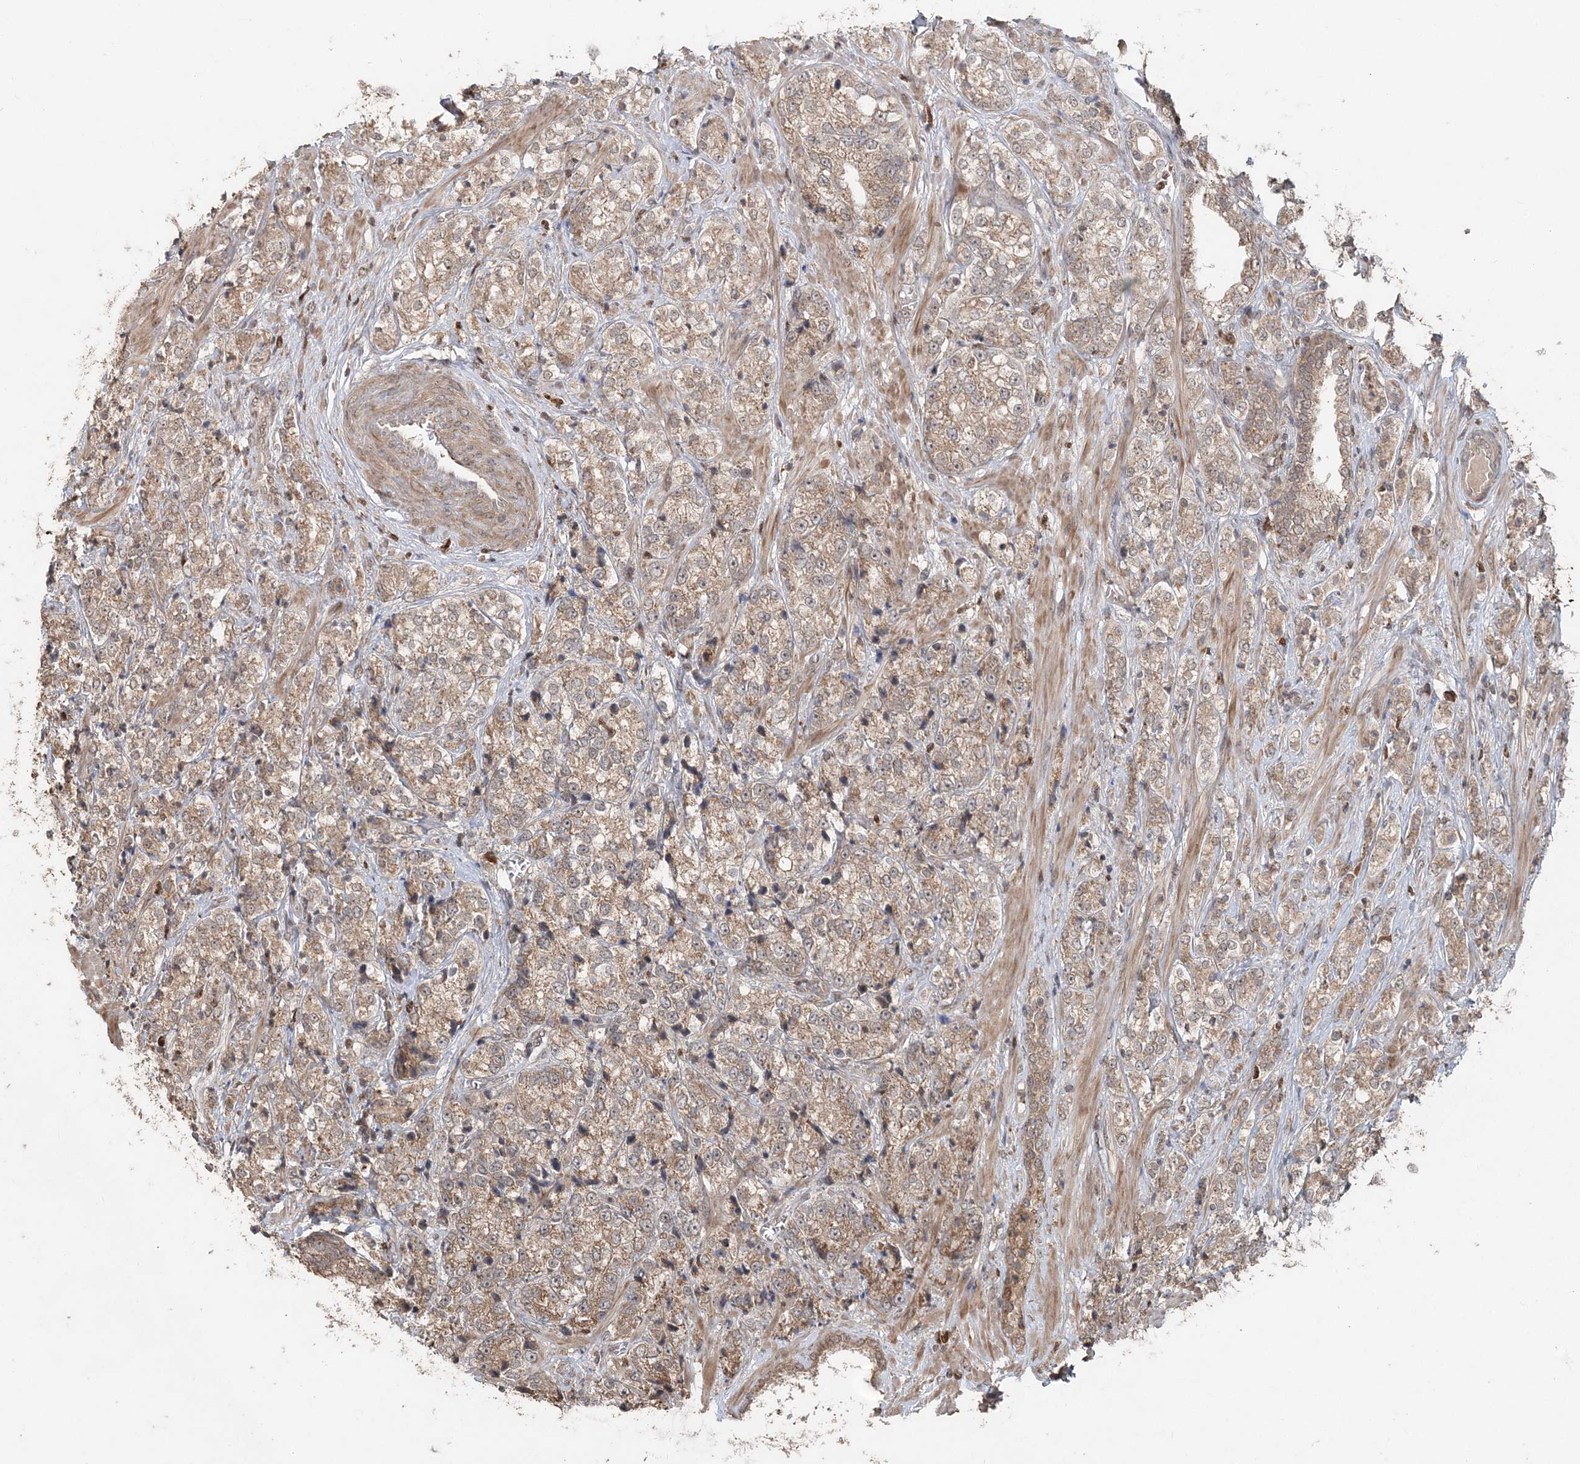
{"staining": {"intensity": "moderate", "quantity": ">75%", "location": "cytoplasmic/membranous"}, "tissue": "prostate cancer", "cell_type": "Tumor cells", "image_type": "cancer", "snomed": [{"axis": "morphology", "description": "Adenocarcinoma, High grade"}, {"axis": "topography", "description": "Prostate"}], "caption": "Protein analysis of prostate cancer (adenocarcinoma (high-grade)) tissue reveals moderate cytoplasmic/membranous staining in approximately >75% of tumor cells.", "gene": "SLU7", "patient": {"sex": "male", "age": 69}}